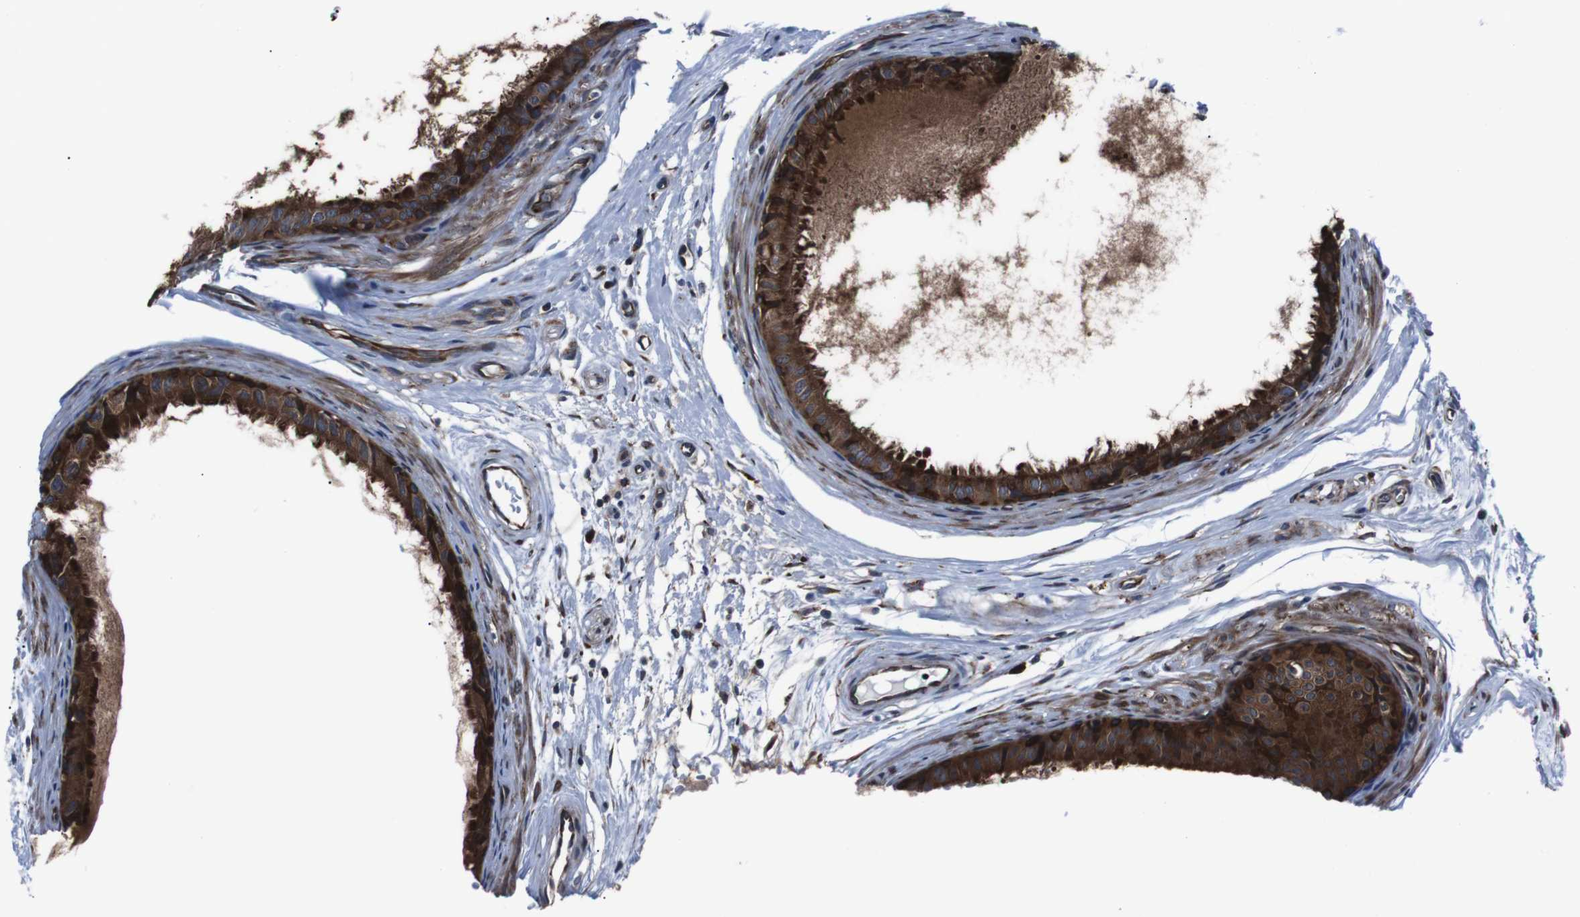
{"staining": {"intensity": "strong", "quantity": ">75%", "location": "cytoplasmic/membranous"}, "tissue": "epididymis", "cell_type": "Glandular cells", "image_type": "normal", "snomed": [{"axis": "morphology", "description": "Normal tissue, NOS"}, {"axis": "morphology", "description": "Inflammation, NOS"}, {"axis": "topography", "description": "Epididymis"}], "caption": "Immunohistochemical staining of normal human epididymis displays strong cytoplasmic/membranous protein positivity in approximately >75% of glandular cells.", "gene": "EIF4A2", "patient": {"sex": "male", "age": 85}}